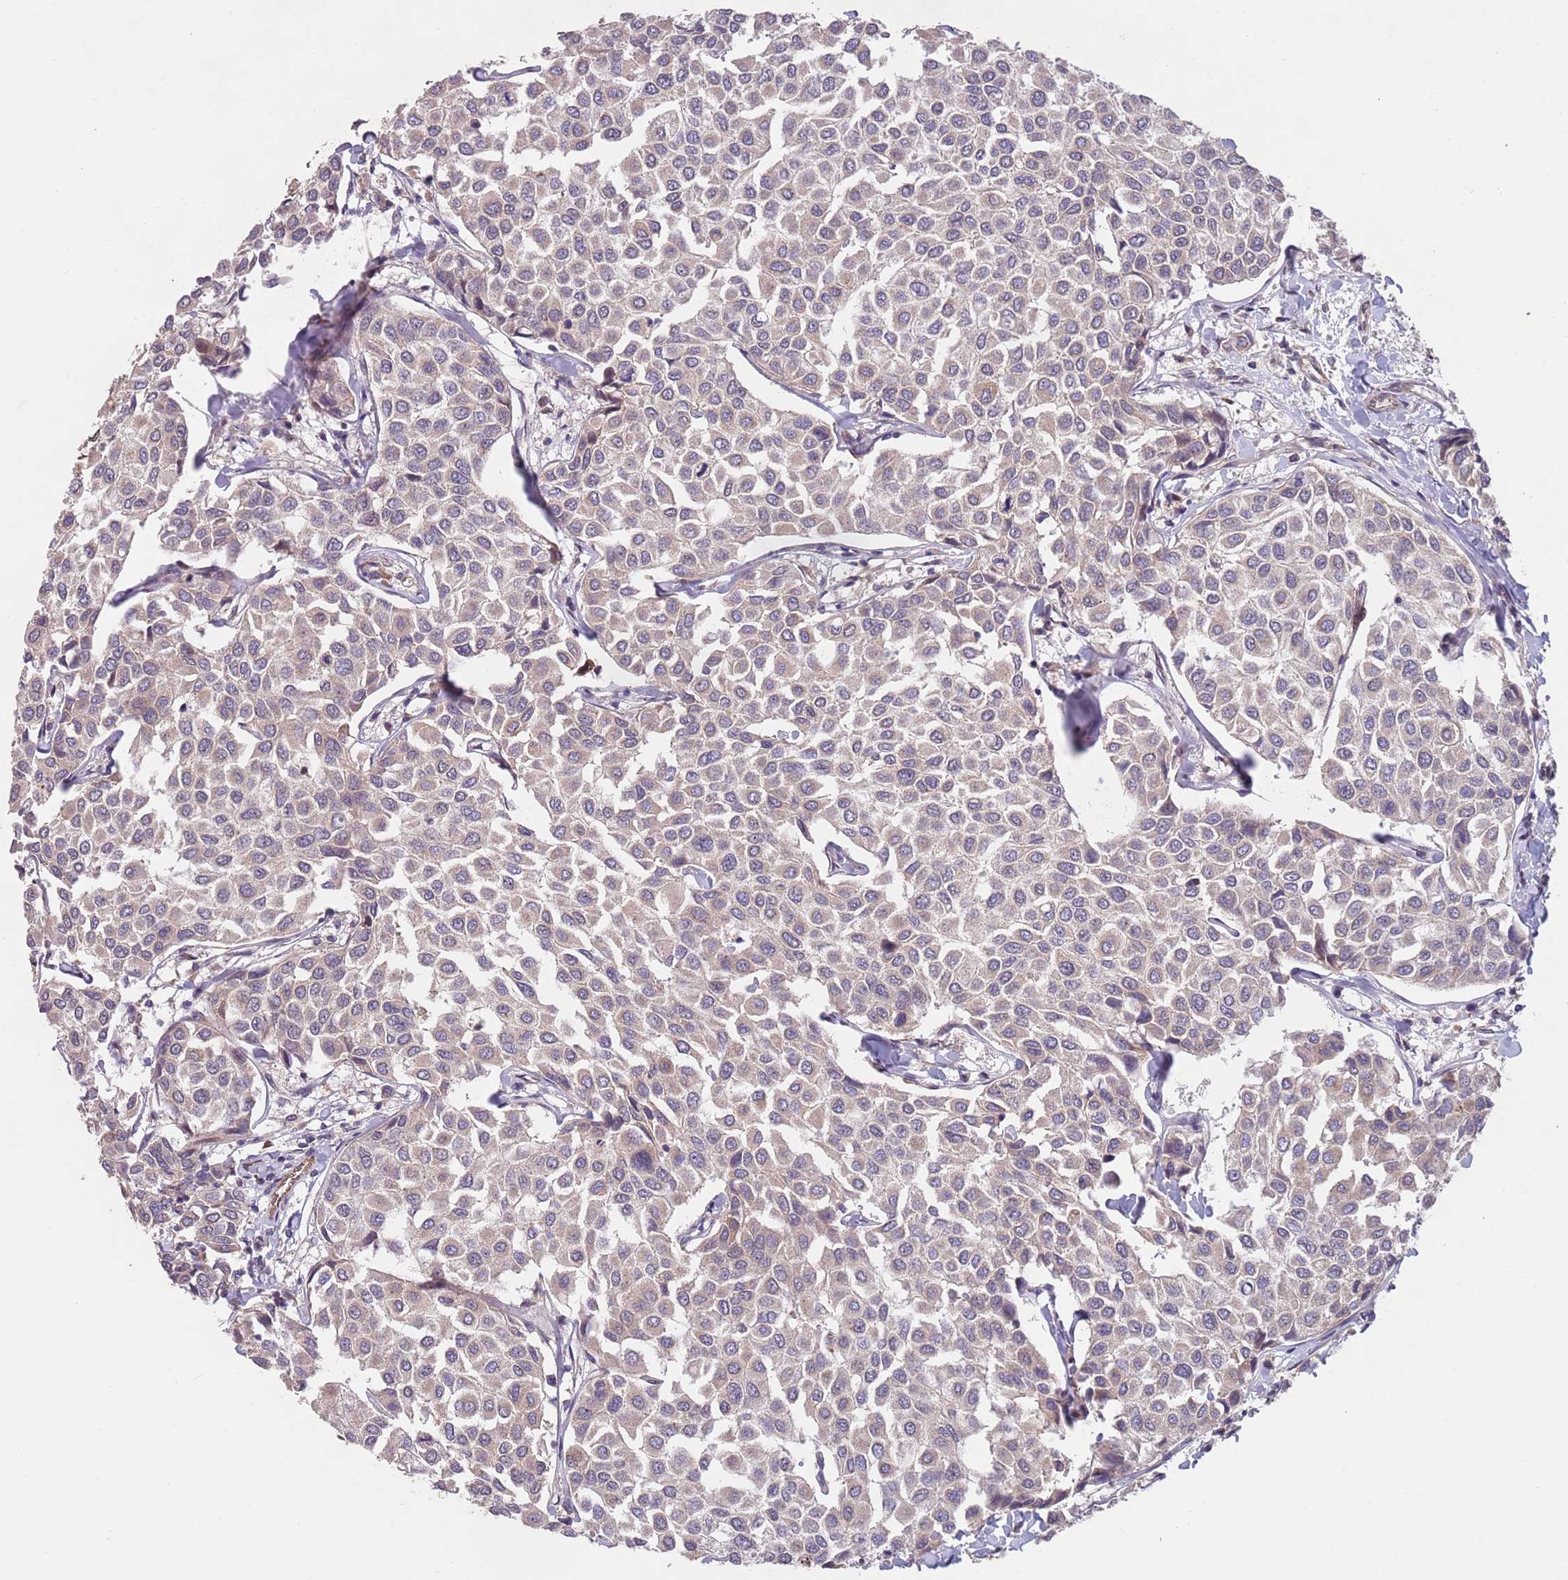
{"staining": {"intensity": "negative", "quantity": "none", "location": "none"}, "tissue": "breast cancer", "cell_type": "Tumor cells", "image_type": "cancer", "snomed": [{"axis": "morphology", "description": "Duct carcinoma"}, {"axis": "topography", "description": "Breast"}], "caption": "This is an IHC image of human breast invasive ductal carcinoma. There is no staining in tumor cells.", "gene": "CHD9", "patient": {"sex": "female", "age": 55}}